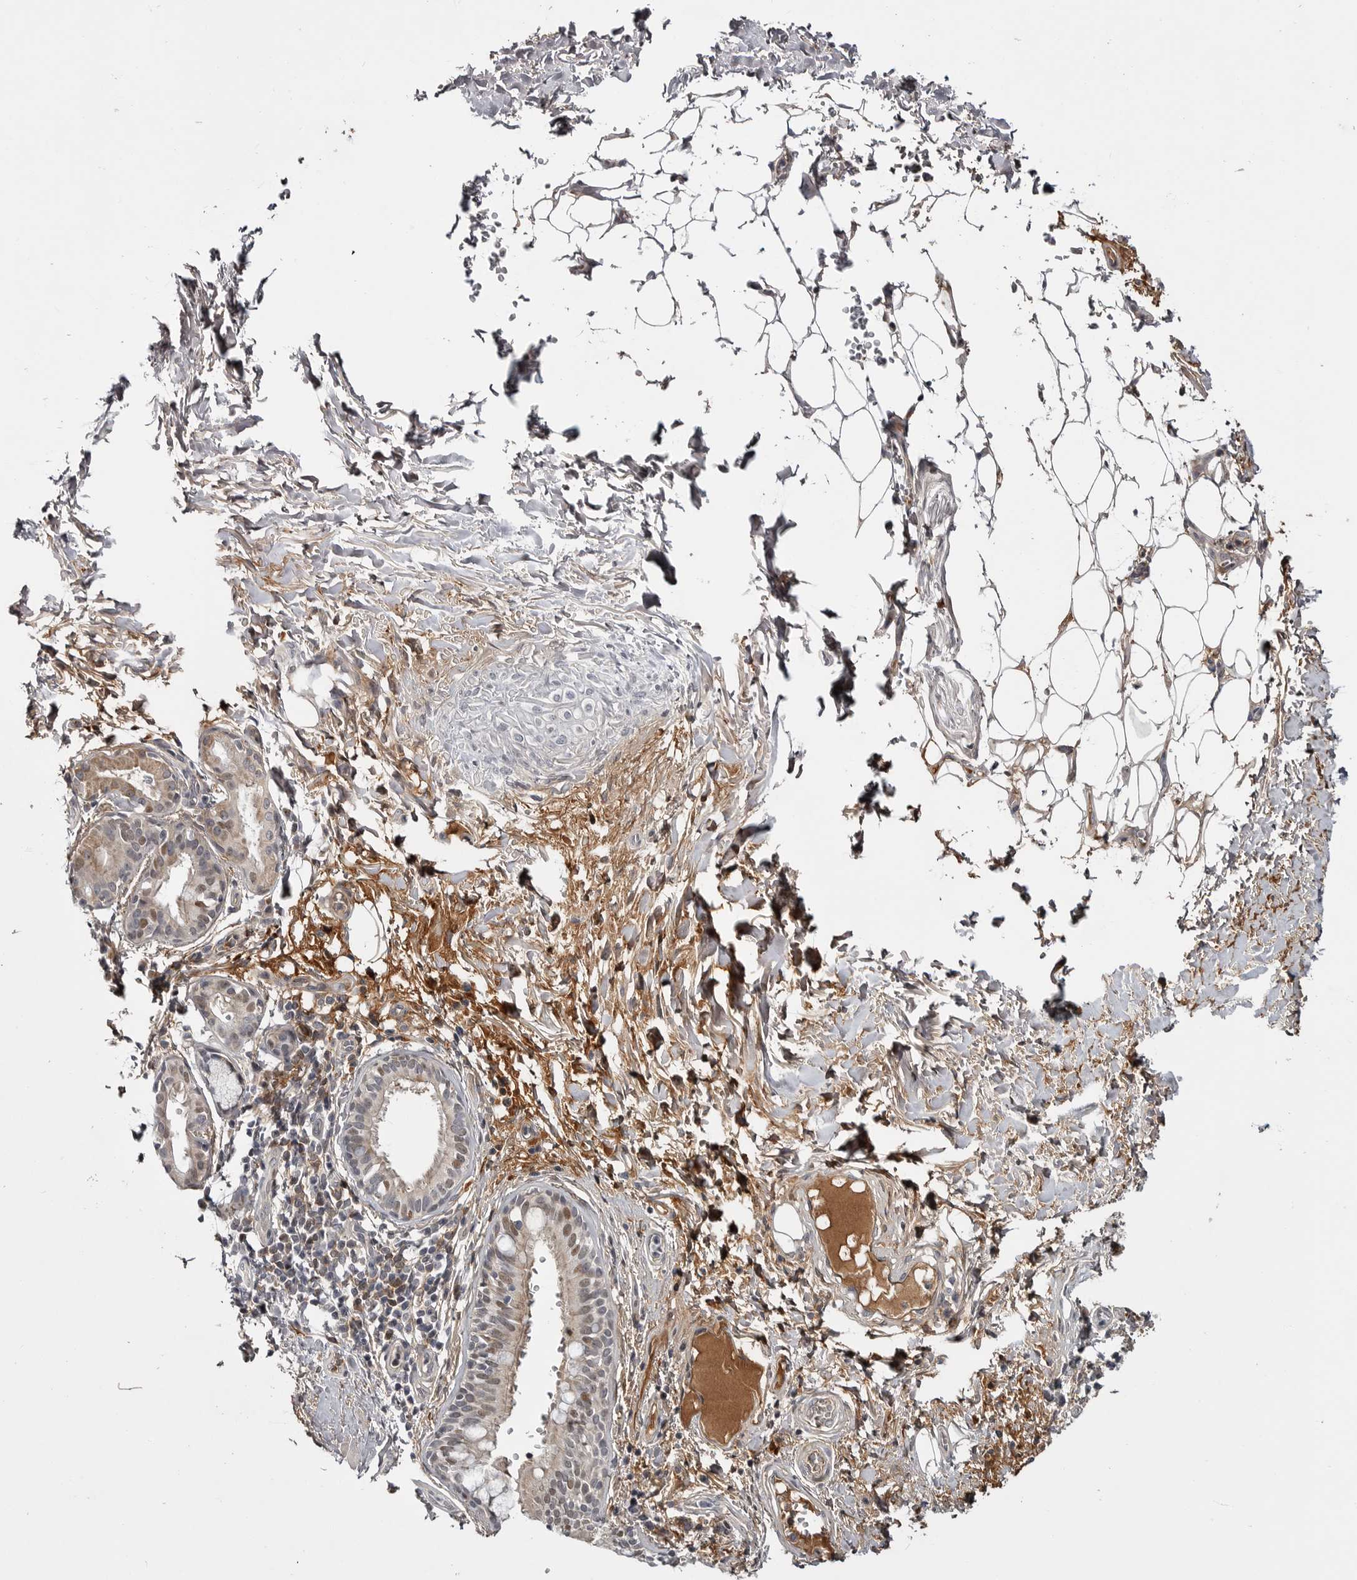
{"staining": {"intensity": "weak", "quantity": "25%-75%", "location": "cytoplasmic/membranous"}, "tissue": "bronchus", "cell_type": "Respiratory epithelial cells", "image_type": "normal", "snomed": [{"axis": "morphology", "description": "Normal tissue, NOS"}, {"axis": "topography", "description": "Cartilage tissue"}], "caption": "Immunohistochemical staining of normal bronchus displays weak cytoplasmic/membranous protein positivity in about 25%-75% of respiratory epithelial cells. Using DAB (3,3'-diaminobenzidine) (brown) and hematoxylin (blue) stains, captured at high magnification using brightfield microscopy.", "gene": "ZNF277", "patient": {"sex": "female", "age": 63}}